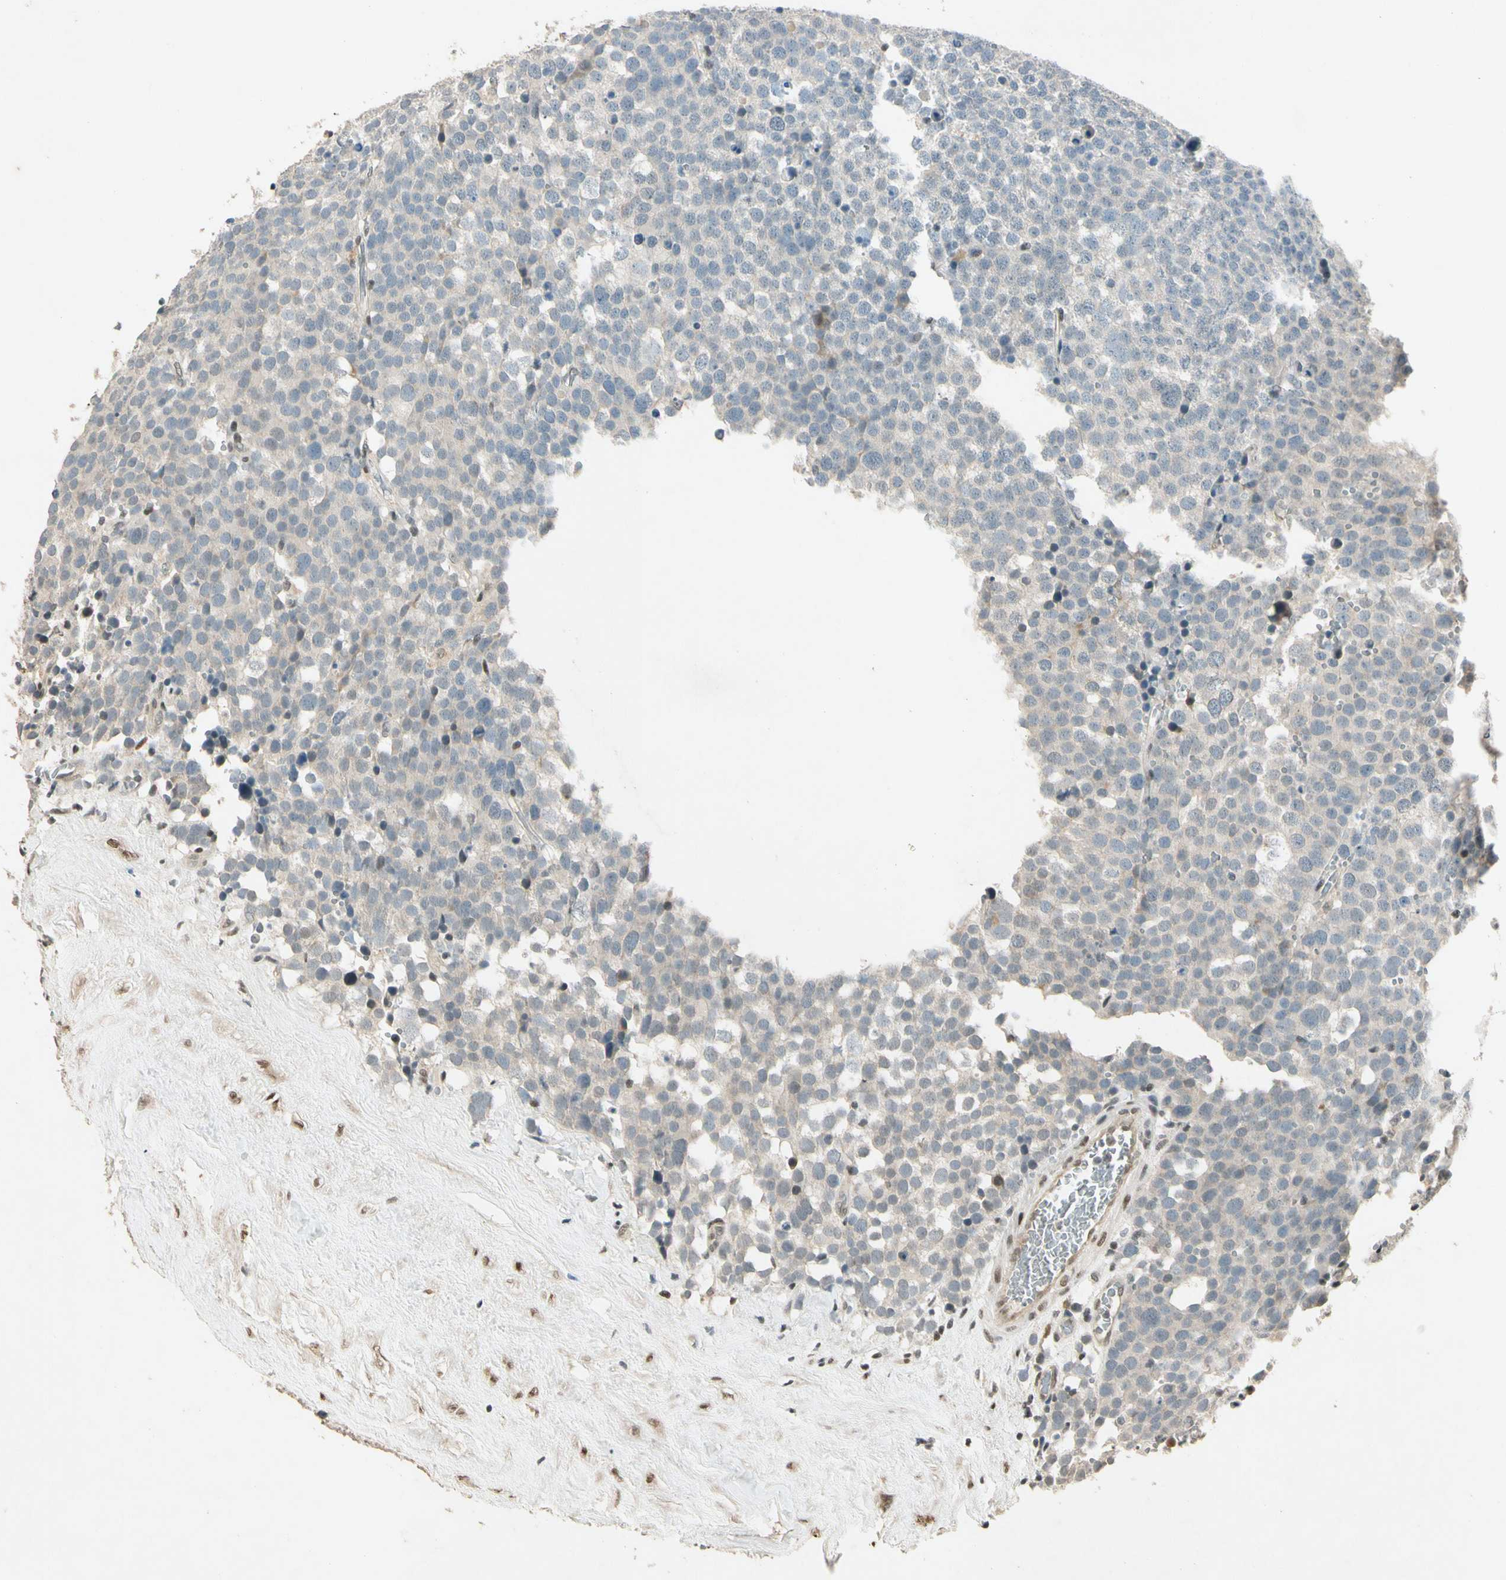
{"staining": {"intensity": "weak", "quantity": "25%-75%", "location": "cytoplasmic/membranous"}, "tissue": "testis cancer", "cell_type": "Tumor cells", "image_type": "cancer", "snomed": [{"axis": "morphology", "description": "Seminoma, NOS"}, {"axis": "topography", "description": "Testis"}], "caption": "The micrograph exhibits staining of testis seminoma, revealing weak cytoplasmic/membranous protein expression (brown color) within tumor cells.", "gene": "ZBTB4", "patient": {"sex": "male", "age": 71}}